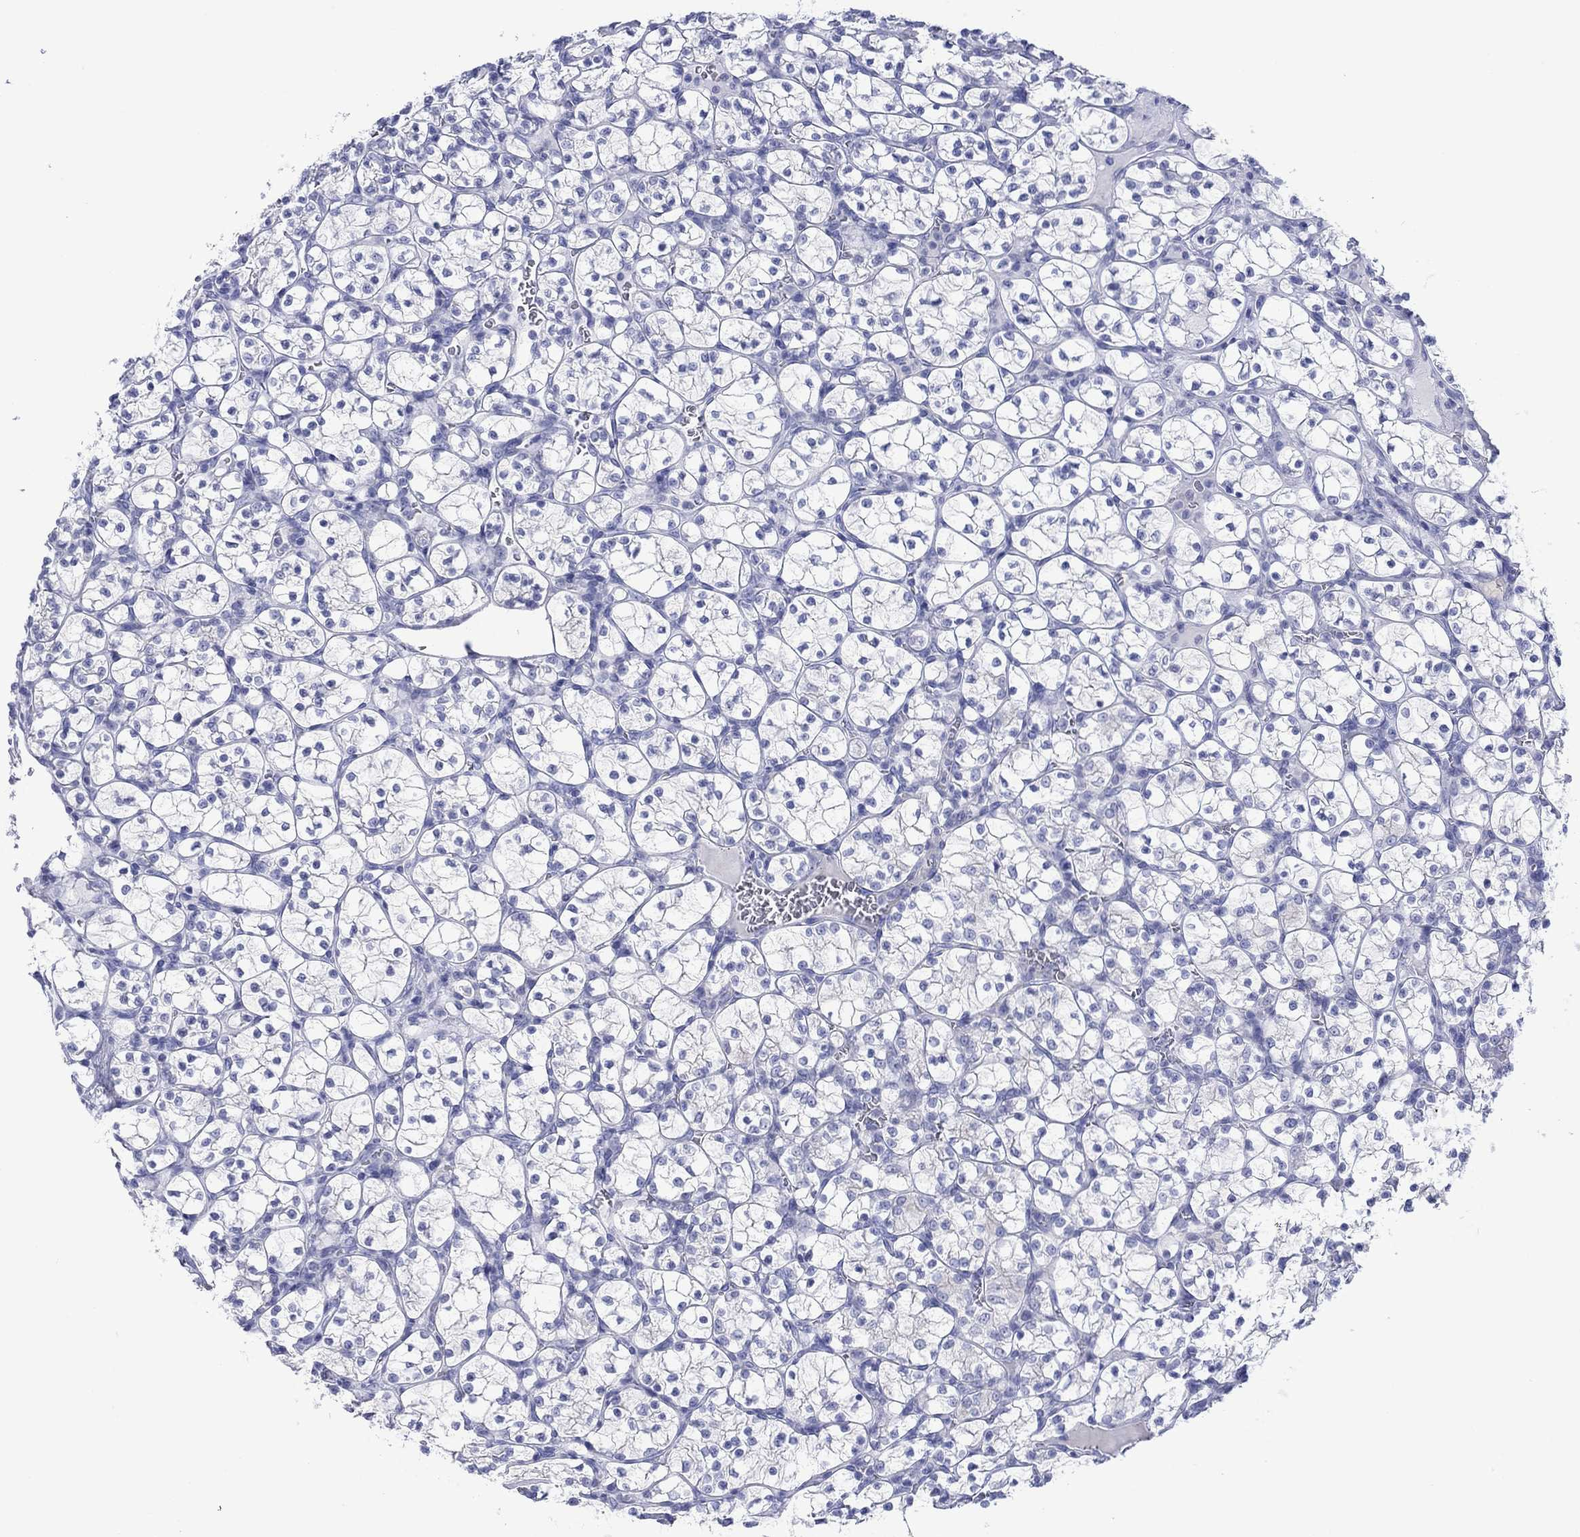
{"staining": {"intensity": "negative", "quantity": "none", "location": "none"}, "tissue": "renal cancer", "cell_type": "Tumor cells", "image_type": "cancer", "snomed": [{"axis": "morphology", "description": "Adenocarcinoma, NOS"}, {"axis": "topography", "description": "Kidney"}], "caption": "The photomicrograph displays no staining of tumor cells in renal cancer.", "gene": "MLANA", "patient": {"sex": "female", "age": 89}}